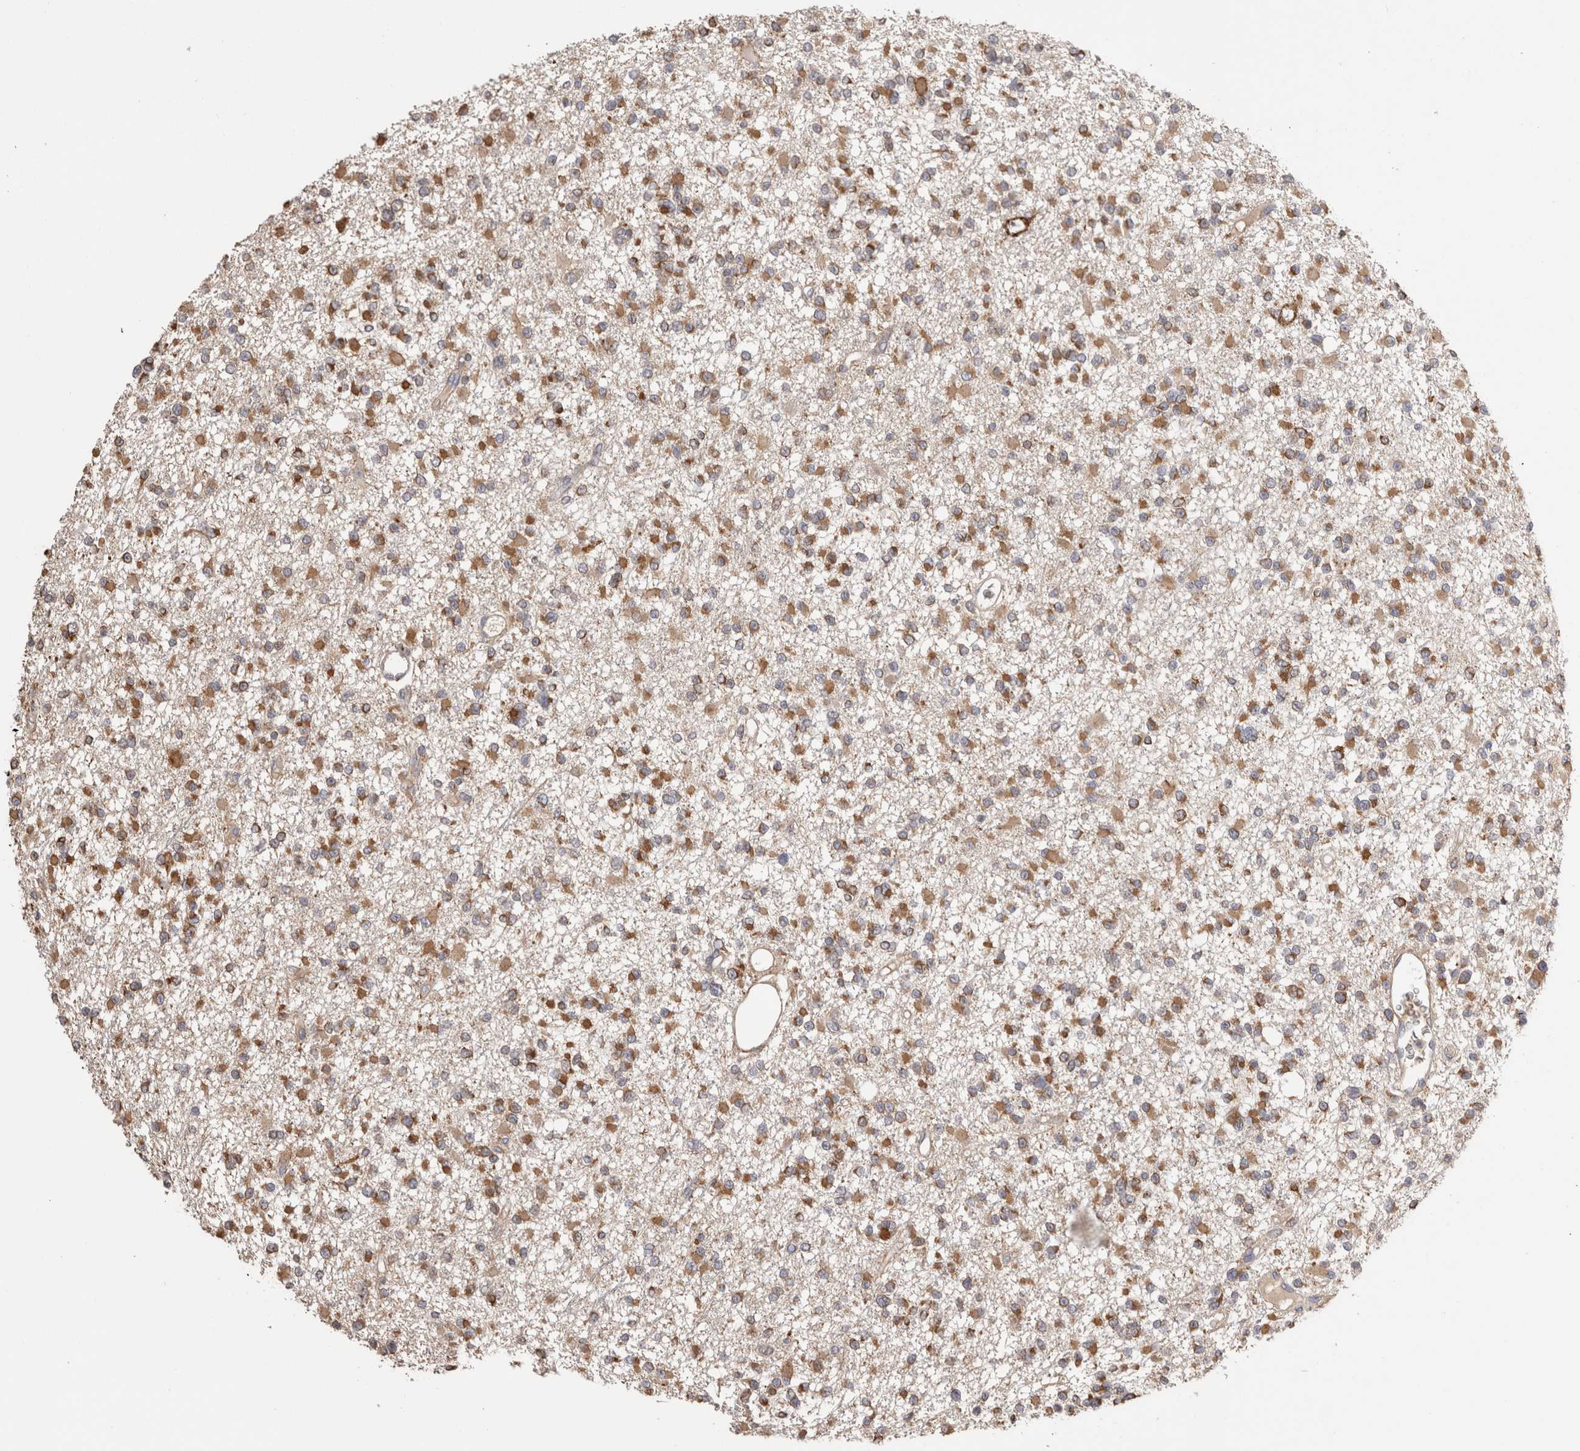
{"staining": {"intensity": "moderate", "quantity": ">75%", "location": "cytoplasmic/membranous"}, "tissue": "glioma", "cell_type": "Tumor cells", "image_type": "cancer", "snomed": [{"axis": "morphology", "description": "Glioma, malignant, Low grade"}, {"axis": "topography", "description": "Brain"}], "caption": "The histopathology image displays immunohistochemical staining of malignant glioma (low-grade). There is moderate cytoplasmic/membranous expression is seen in approximately >75% of tumor cells. The protein is stained brown, and the nuclei are stained in blue (DAB (3,3'-diaminobenzidine) IHC with brightfield microscopy, high magnification).", "gene": "LRPAP1", "patient": {"sex": "female", "age": 22}}